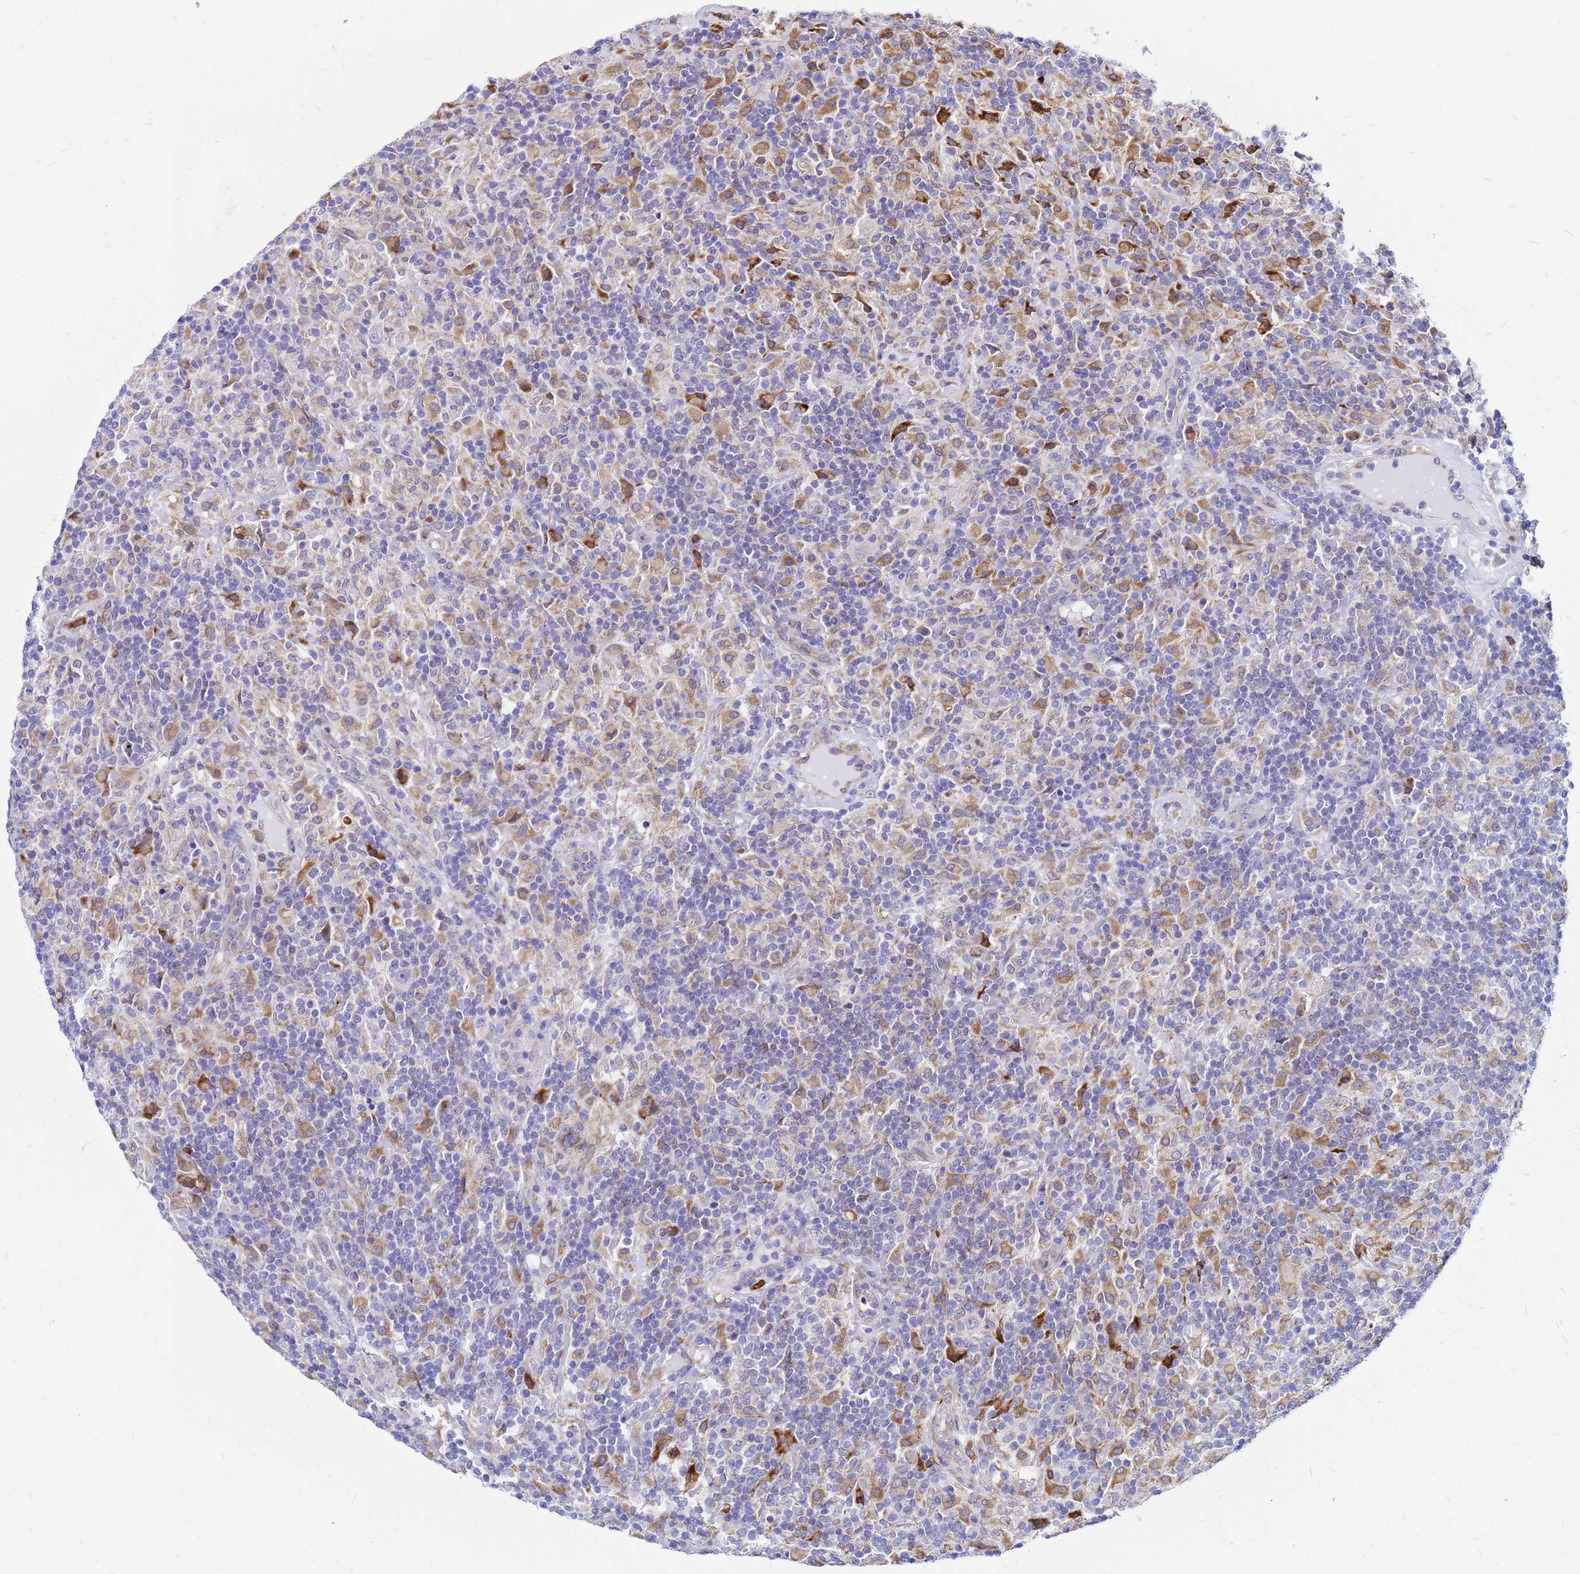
{"staining": {"intensity": "negative", "quantity": "none", "location": "none"}, "tissue": "lymphoma", "cell_type": "Tumor cells", "image_type": "cancer", "snomed": [{"axis": "morphology", "description": "Hodgkin's disease, NOS"}, {"axis": "topography", "description": "Lymph node"}], "caption": "This is a image of IHC staining of Hodgkin's disease, which shows no positivity in tumor cells. (DAB IHC visualized using brightfield microscopy, high magnification).", "gene": "FHIP1A", "patient": {"sex": "male", "age": 70}}